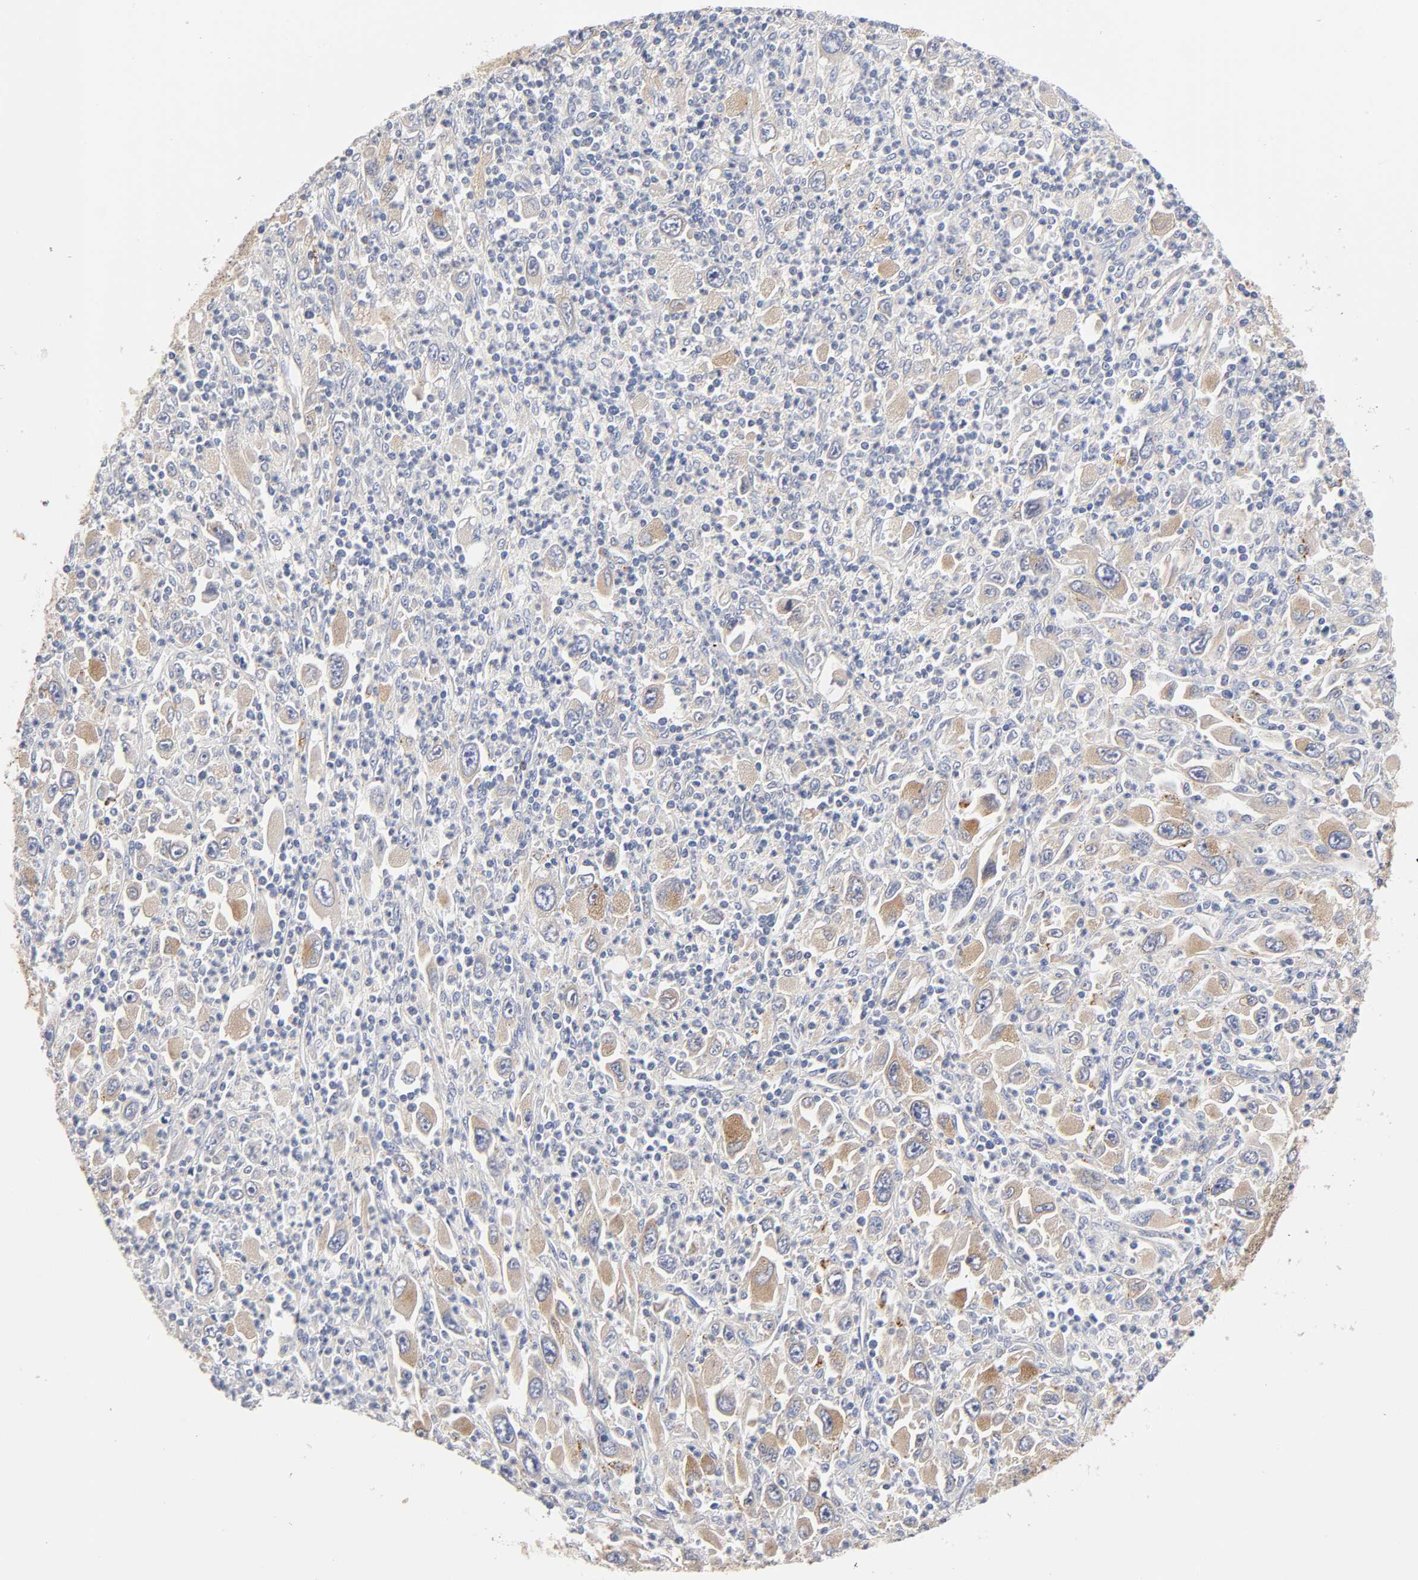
{"staining": {"intensity": "weak", "quantity": ">75%", "location": "cytoplasmic/membranous"}, "tissue": "melanoma", "cell_type": "Tumor cells", "image_type": "cancer", "snomed": [{"axis": "morphology", "description": "Malignant melanoma, Metastatic site"}, {"axis": "topography", "description": "Skin"}], "caption": "Tumor cells exhibit weak cytoplasmic/membranous expression in about >75% of cells in melanoma. (Brightfield microscopy of DAB IHC at high magnification).", "gene": "C17orf75", "patient": {"sex": "female", "age": 56}}